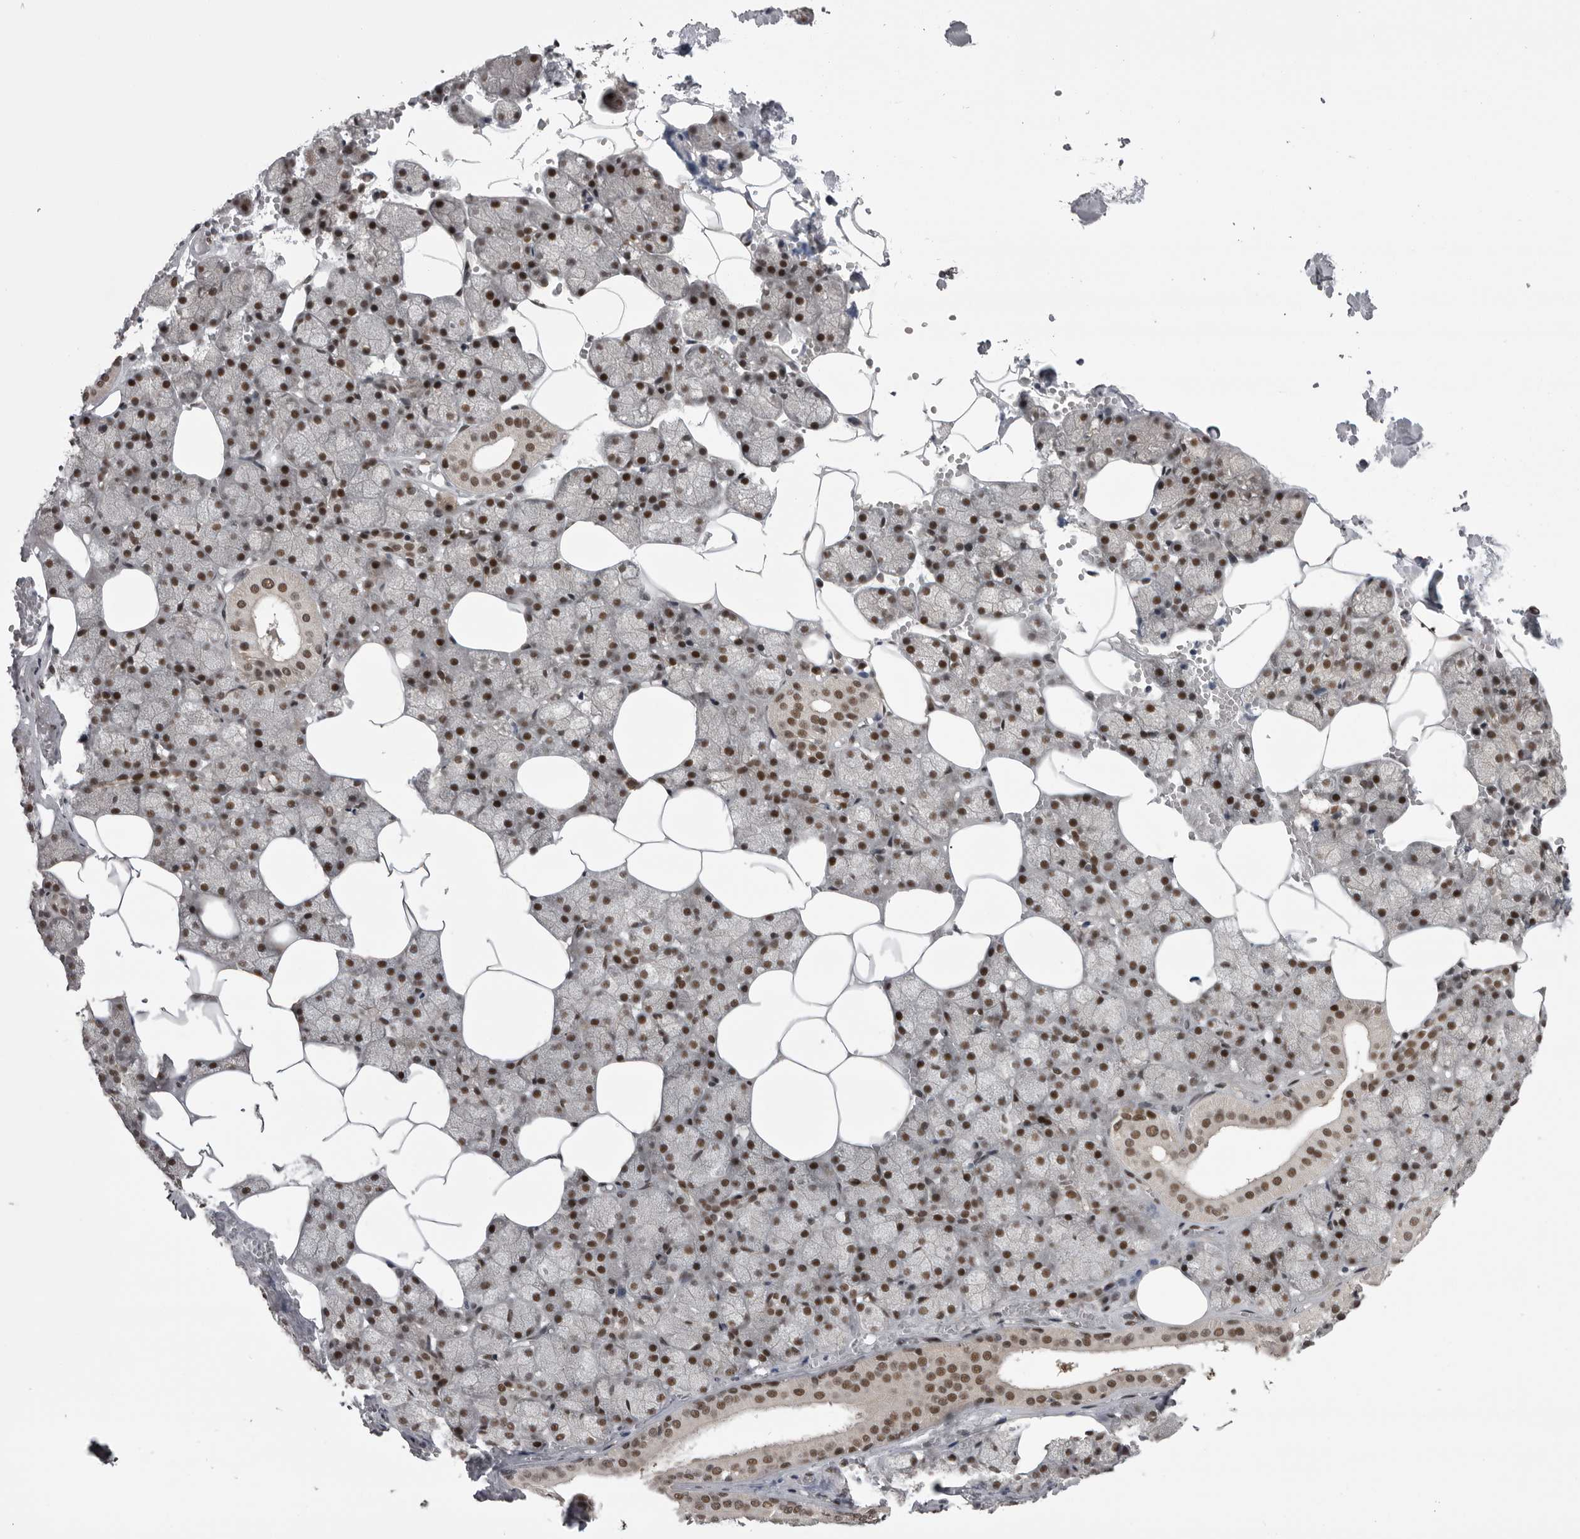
{"staining": {"intensity": "strong", "quantity": ">75%", "location": "nuclear"}, "tissue": "salivary gland", "cell_type": "Glandular cells", "image_type": "normal", "snomed": [{"axis": "morphology", "description": "Normal tissue, NOS"}, {"axis": "topography", "description": "Salivary gland"}], "caption": "High-power microscopy captured an immunohistochemistry micrograph of benign salivary gland, revealing strong nuclear expression in about >75% of glandular cells. (brown staining indicates protein expression, while blue staining denotes nuclei).", "gene": "MEPCE", "patient": {"sex": "male", "age": 62}}